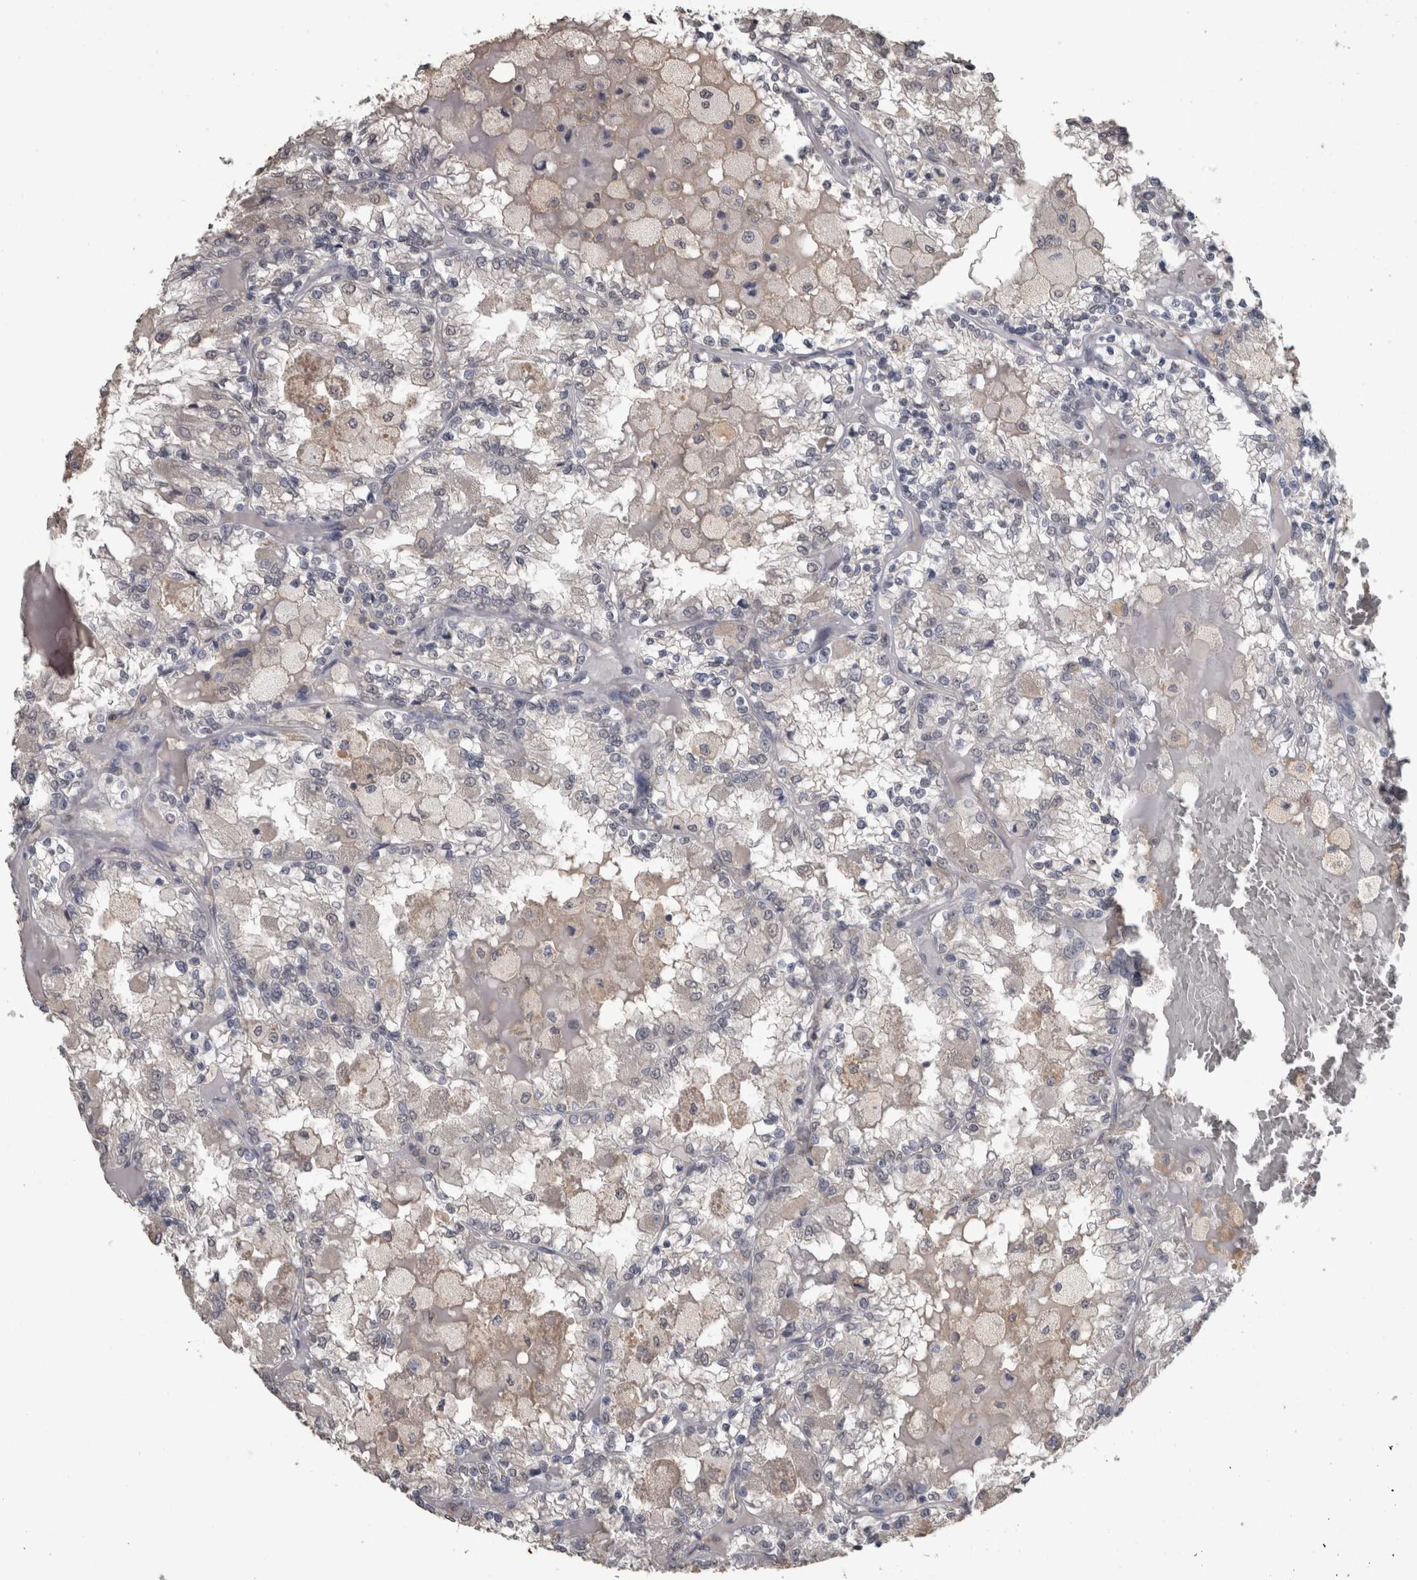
{"staining": {"intensity": "negative", "quantity": "none", "location": "none"}, "tissue": "renal cancer", "cell_type": "Tumor cells", "image_type": "cancer", "snomed": [{"axis": "morphology", "description": "Adenocarcinoma, NOS"}, {"axis": "topography", "description": "Kidney"}], "caption": "Immunohistochemistry (IHC) photomicrograph of human renal adenocarcinoma stained for a protein (brown), which exhibits no positivity in tumor cells.", "gene": "PIK3AP1", "patient": {"sex": "female", "age": 56}}